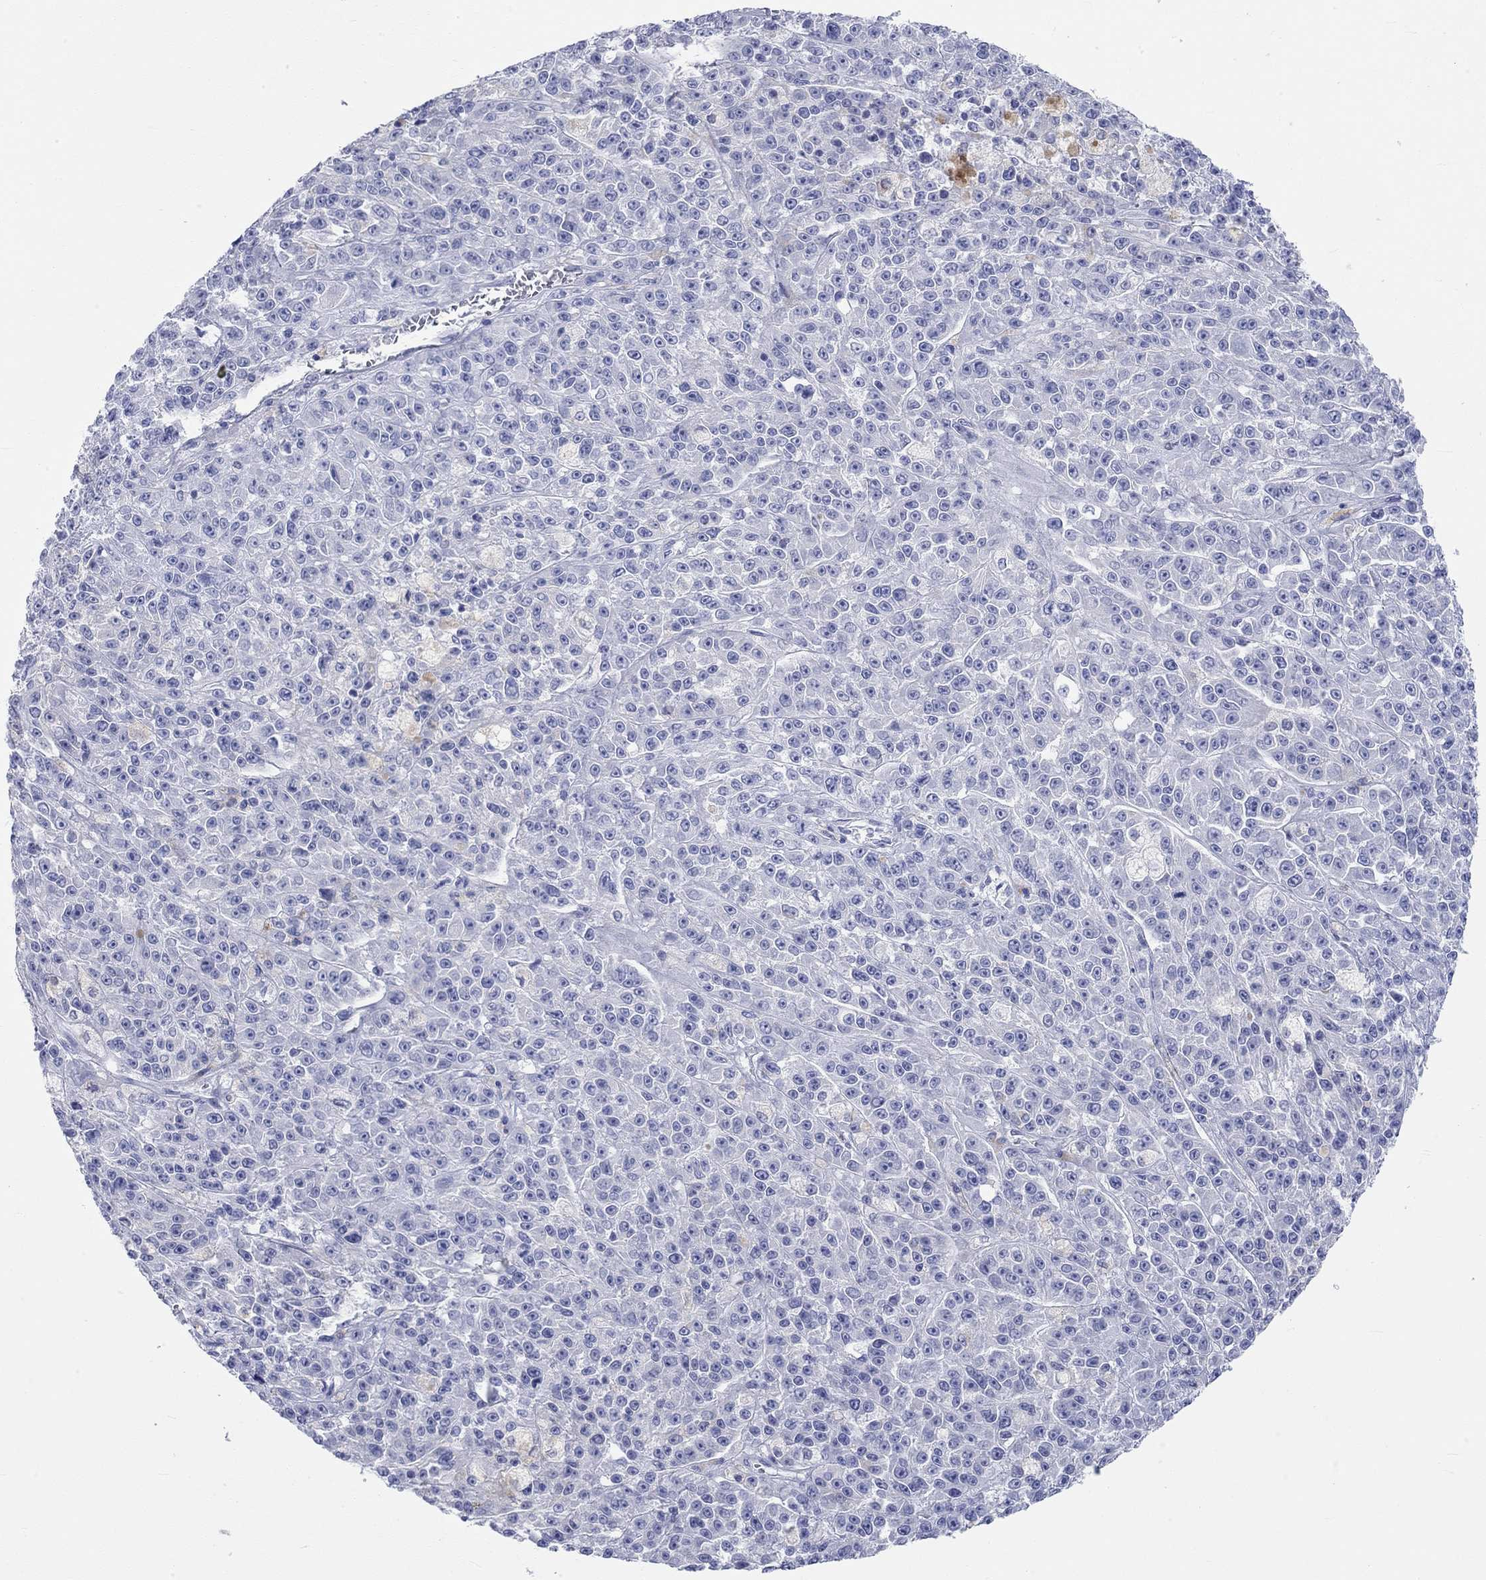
{"staining": {"intensity": "negative", "quantity": "none", "location": "none"}, "tissue": "melanoma", "cell_type": "Tumor cells", "image_type": "cancer", "snomed": [{"axis": "morphology", "description": "Malignant melanoma, NOS"}, {"axis": "topography", "description": "Skin"}], "caption": "The IHC image has no significant expression in tumor cells of malignant melanoma tissue.", "gene": "SPATA9", "patient": {"sex": "female", "age": 58}}